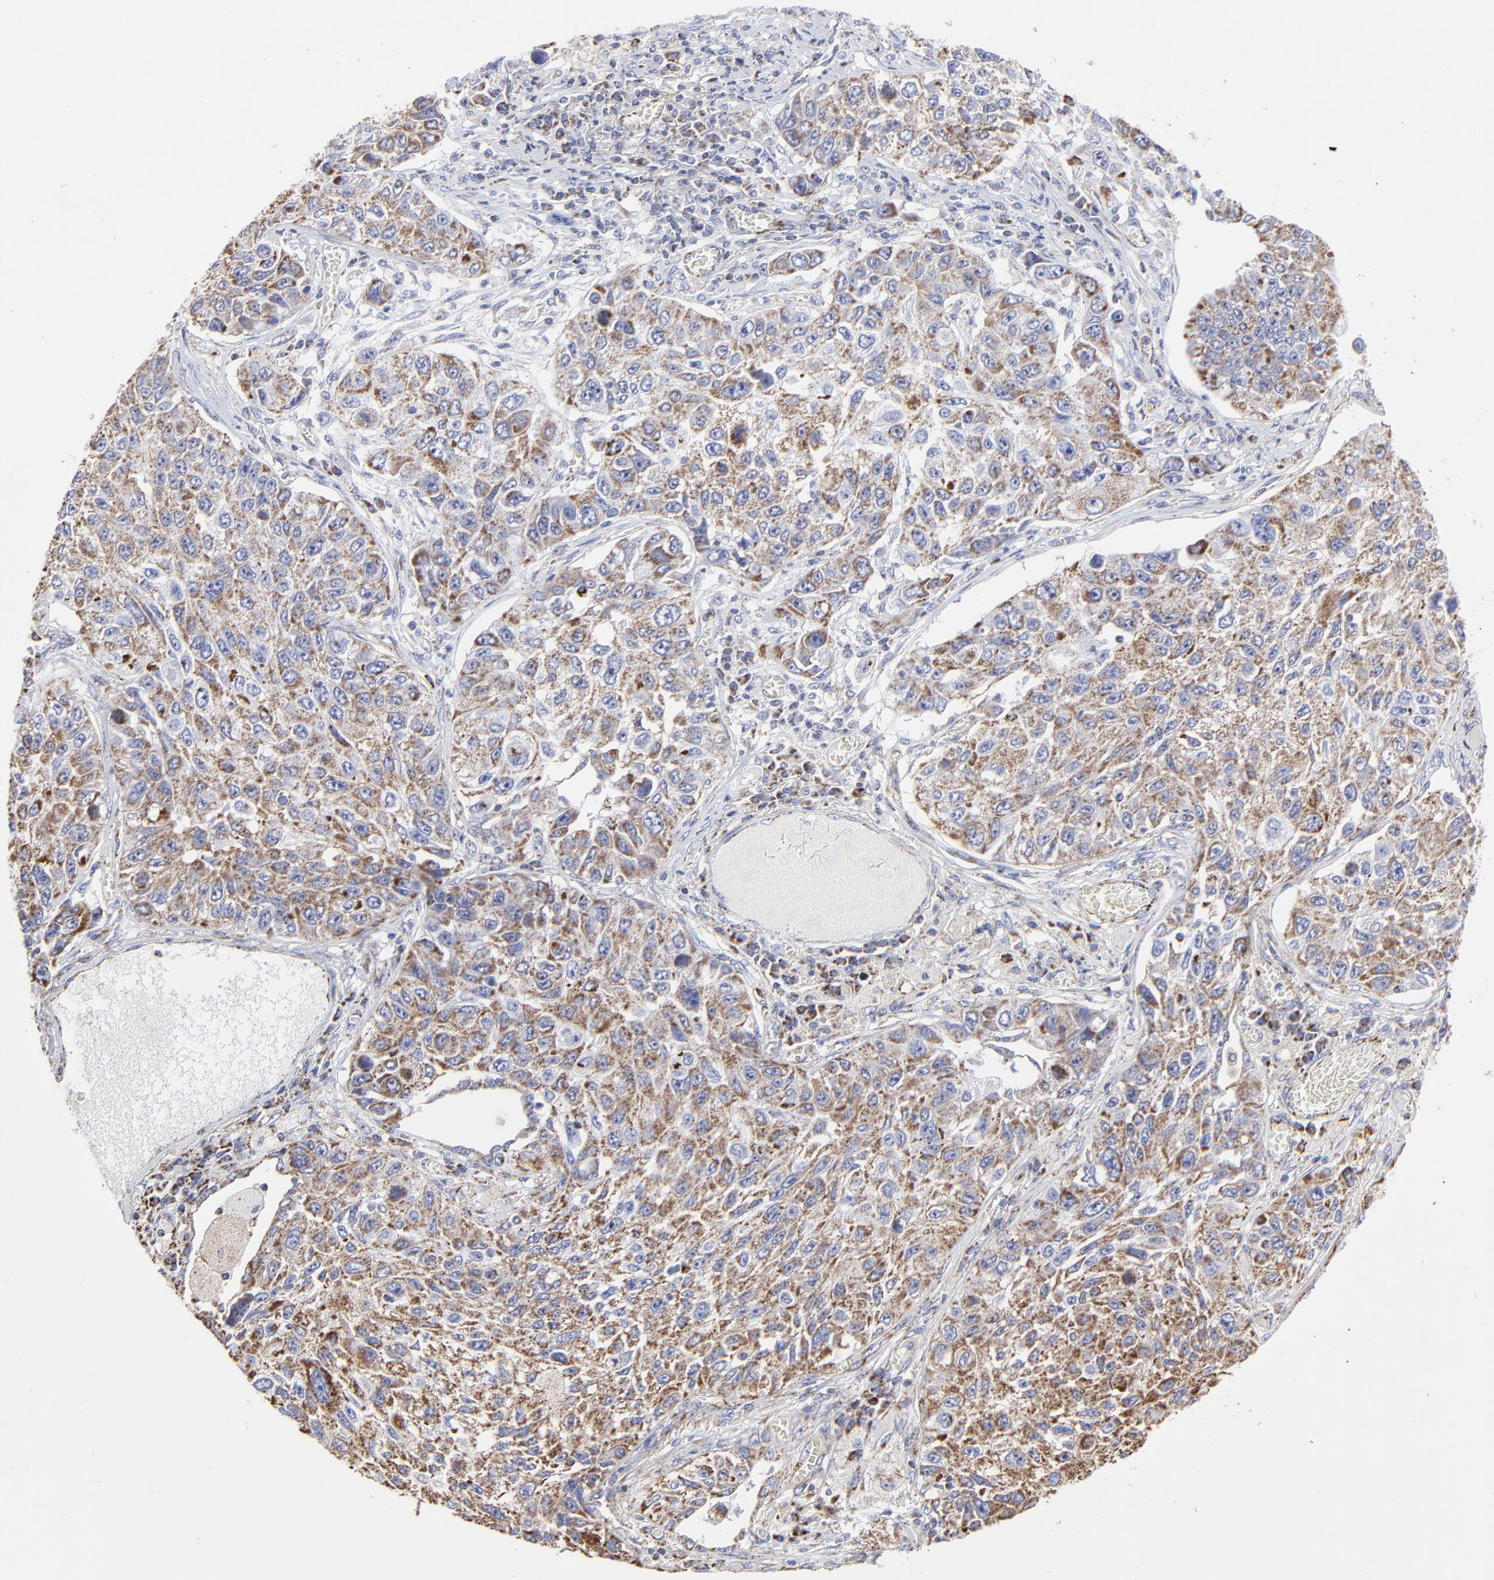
{"staining": {"intensity": "moderate", "quantity": ">75%", "location": "cytoplasmic/membranous"}, "tissue": "lung cancer", "cell_type": "Tumor cells", "image_type": "cancer", "snomed": [{"axis": "morphology", "description": "Squamous cell carcinoma, NOS"}, {"axis": "topography", "description": "Lung"}], "caption": "Immunohistochemistry micrograph of neoplastic tissue: lung cancer stained using IHC shows medium levels of moderate protein expression localized specifically in the cytoplasmic/membranous of tumor cells, appearing as a cytoplasmic/membranous brown color.", "gene": "PINK1", "patient": {"sex": "male", "age": 71}}